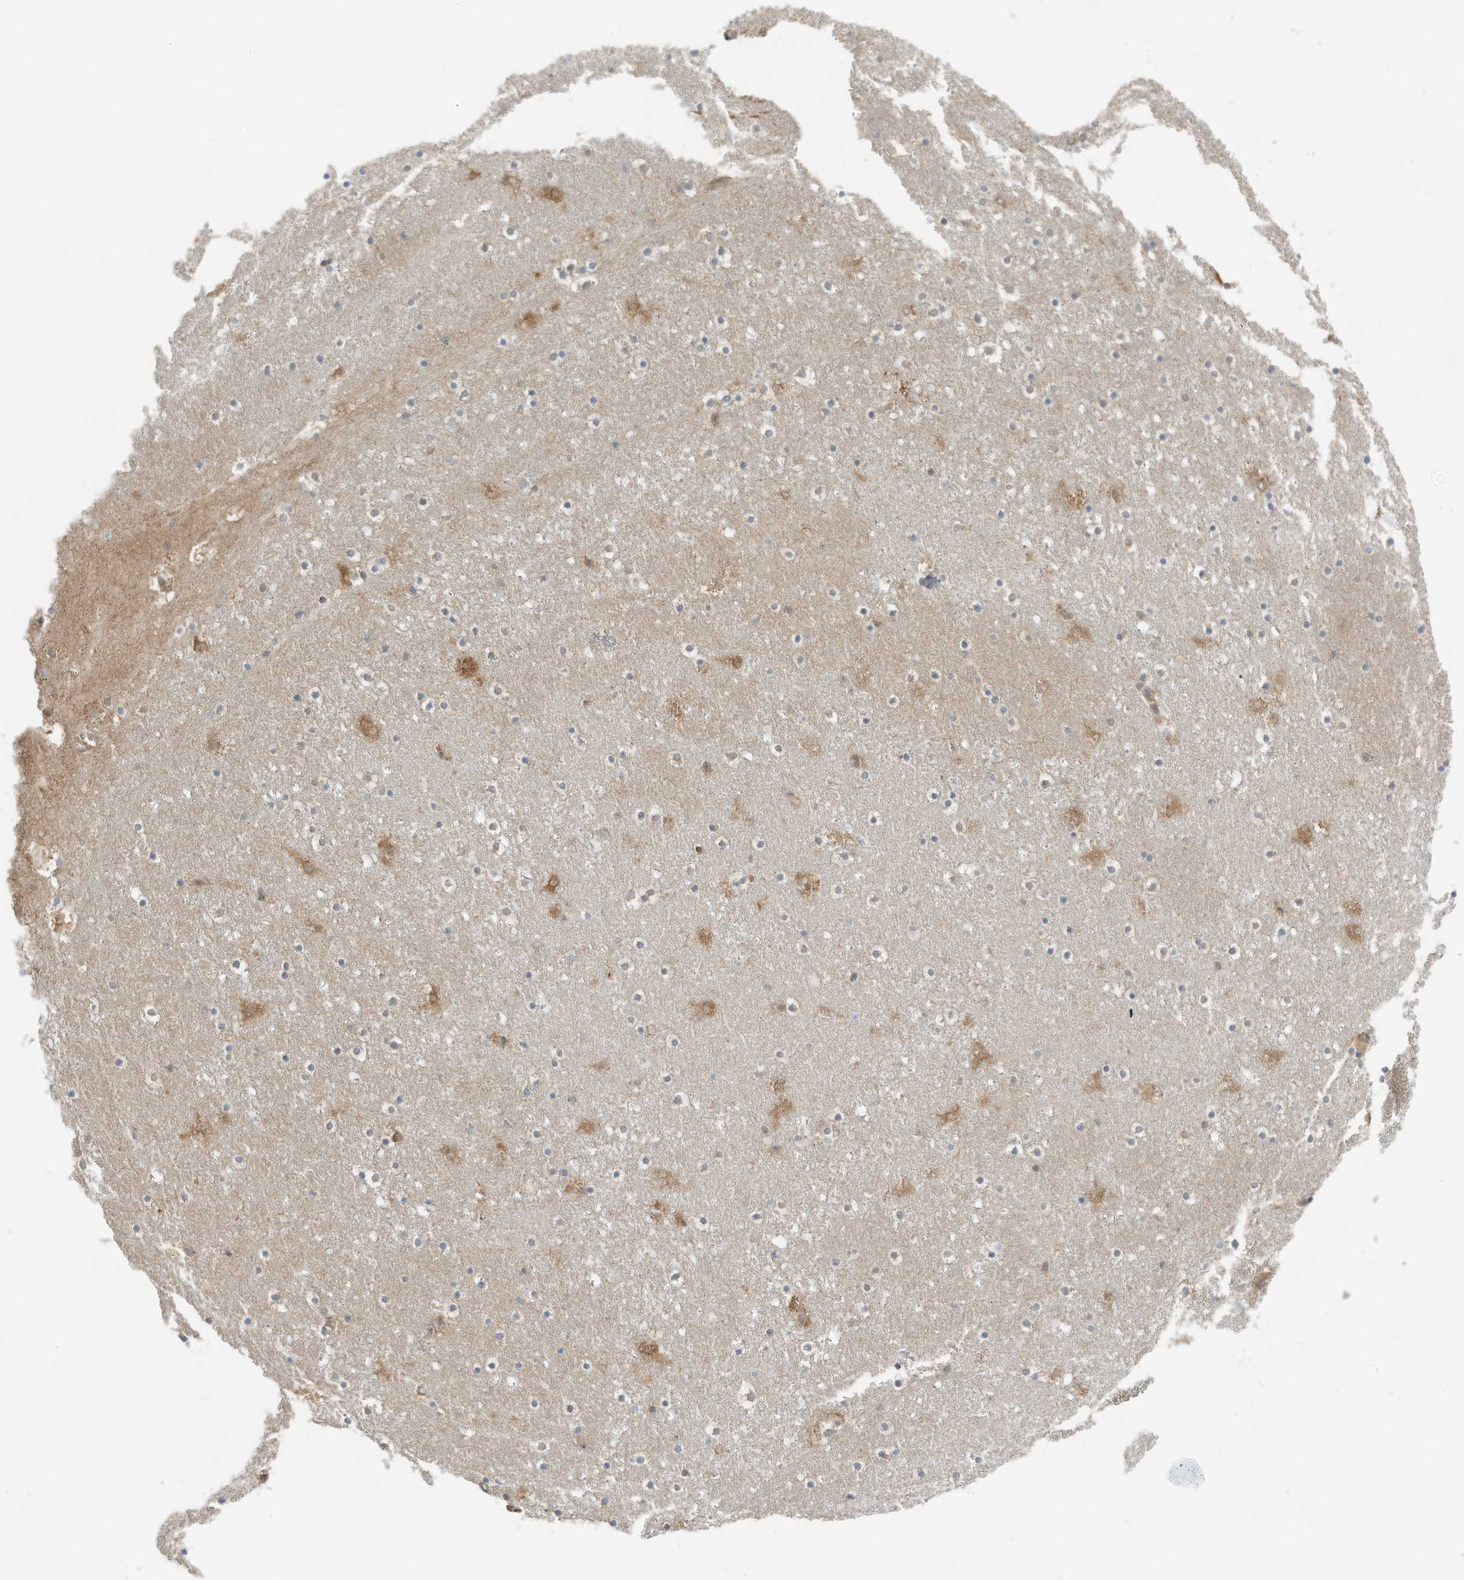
{"staining": {"intensity": "negative", "quantity": "none", "location": "none"}, "tissue": "caudate", "cell_type": "Glial cells", "image_type": "normal", "snomed": [{"axis": "morphology", "description": "Normal tissue, NOS"}, {"axis": "topography", "description": "Lateral ventricle wall"}], "caption": "Immunohistochemical staining of unremarkable human caudate shows no significant staining in glial cells.", "gene": "RMND1", "patient": {"sex": "male", "age": 45}}